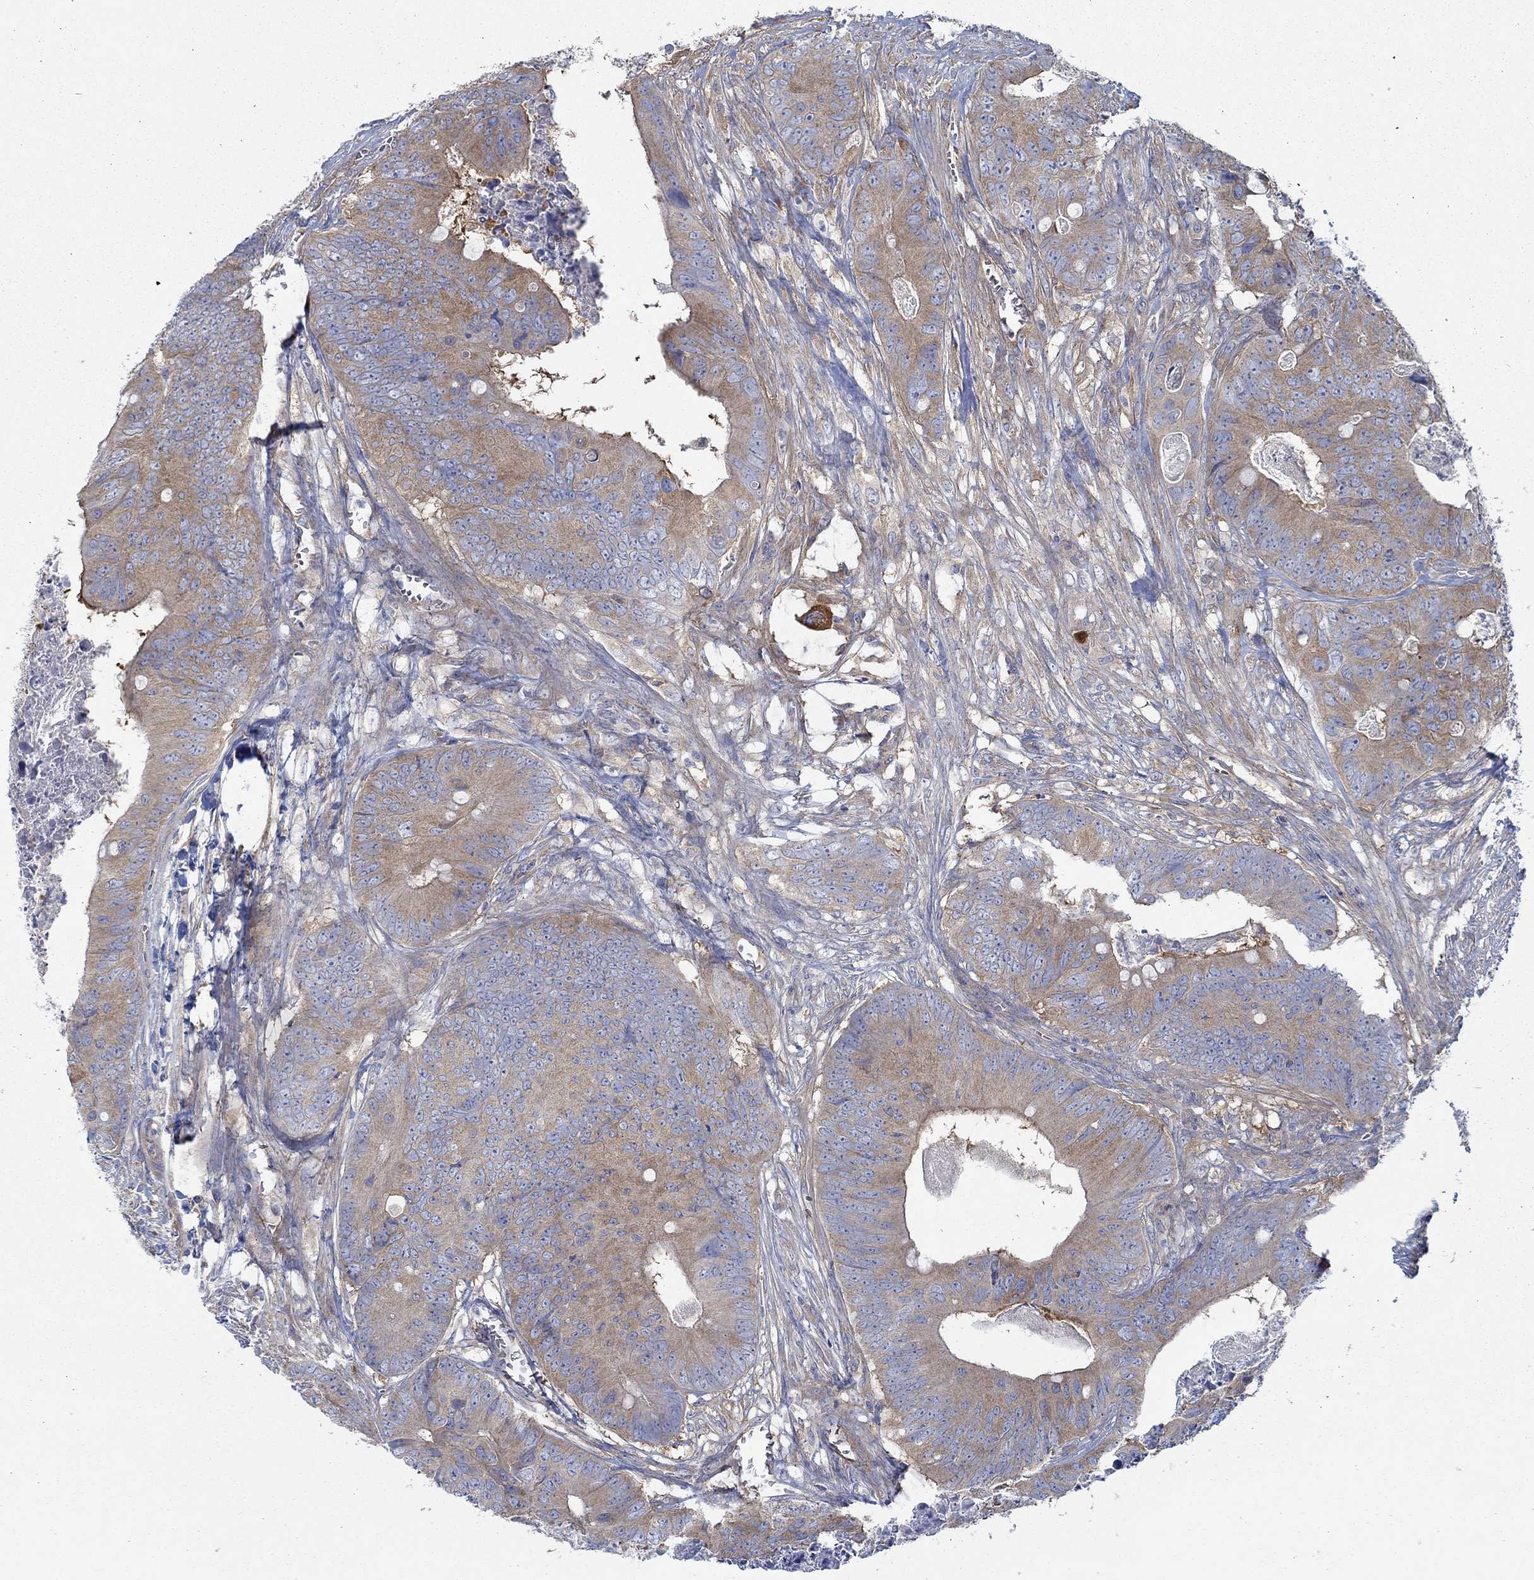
{"staining": {"intensity": "strong", "quantity": "25%-75%", "location": "cytoplasmic/membranous"}, "tissue": "colorectal cancer", "cell_type": "Tumor cells", "image_type": "cancer", "snomed": [{"axis": "morphology", "description": "Adenocarcinoma, NOS"}, {"axis": "topography", "description": "Colon"}], "caption": "Tumor cells reveal strong cytoplasmic/membranous positivity in approximately 25%-75% of cells in colorectal adenocarcinoma. (IHC, brightfield microscopy, high magnification).", "gene": "SPAG9", "patient": {"sex": "male", "age": 84}}